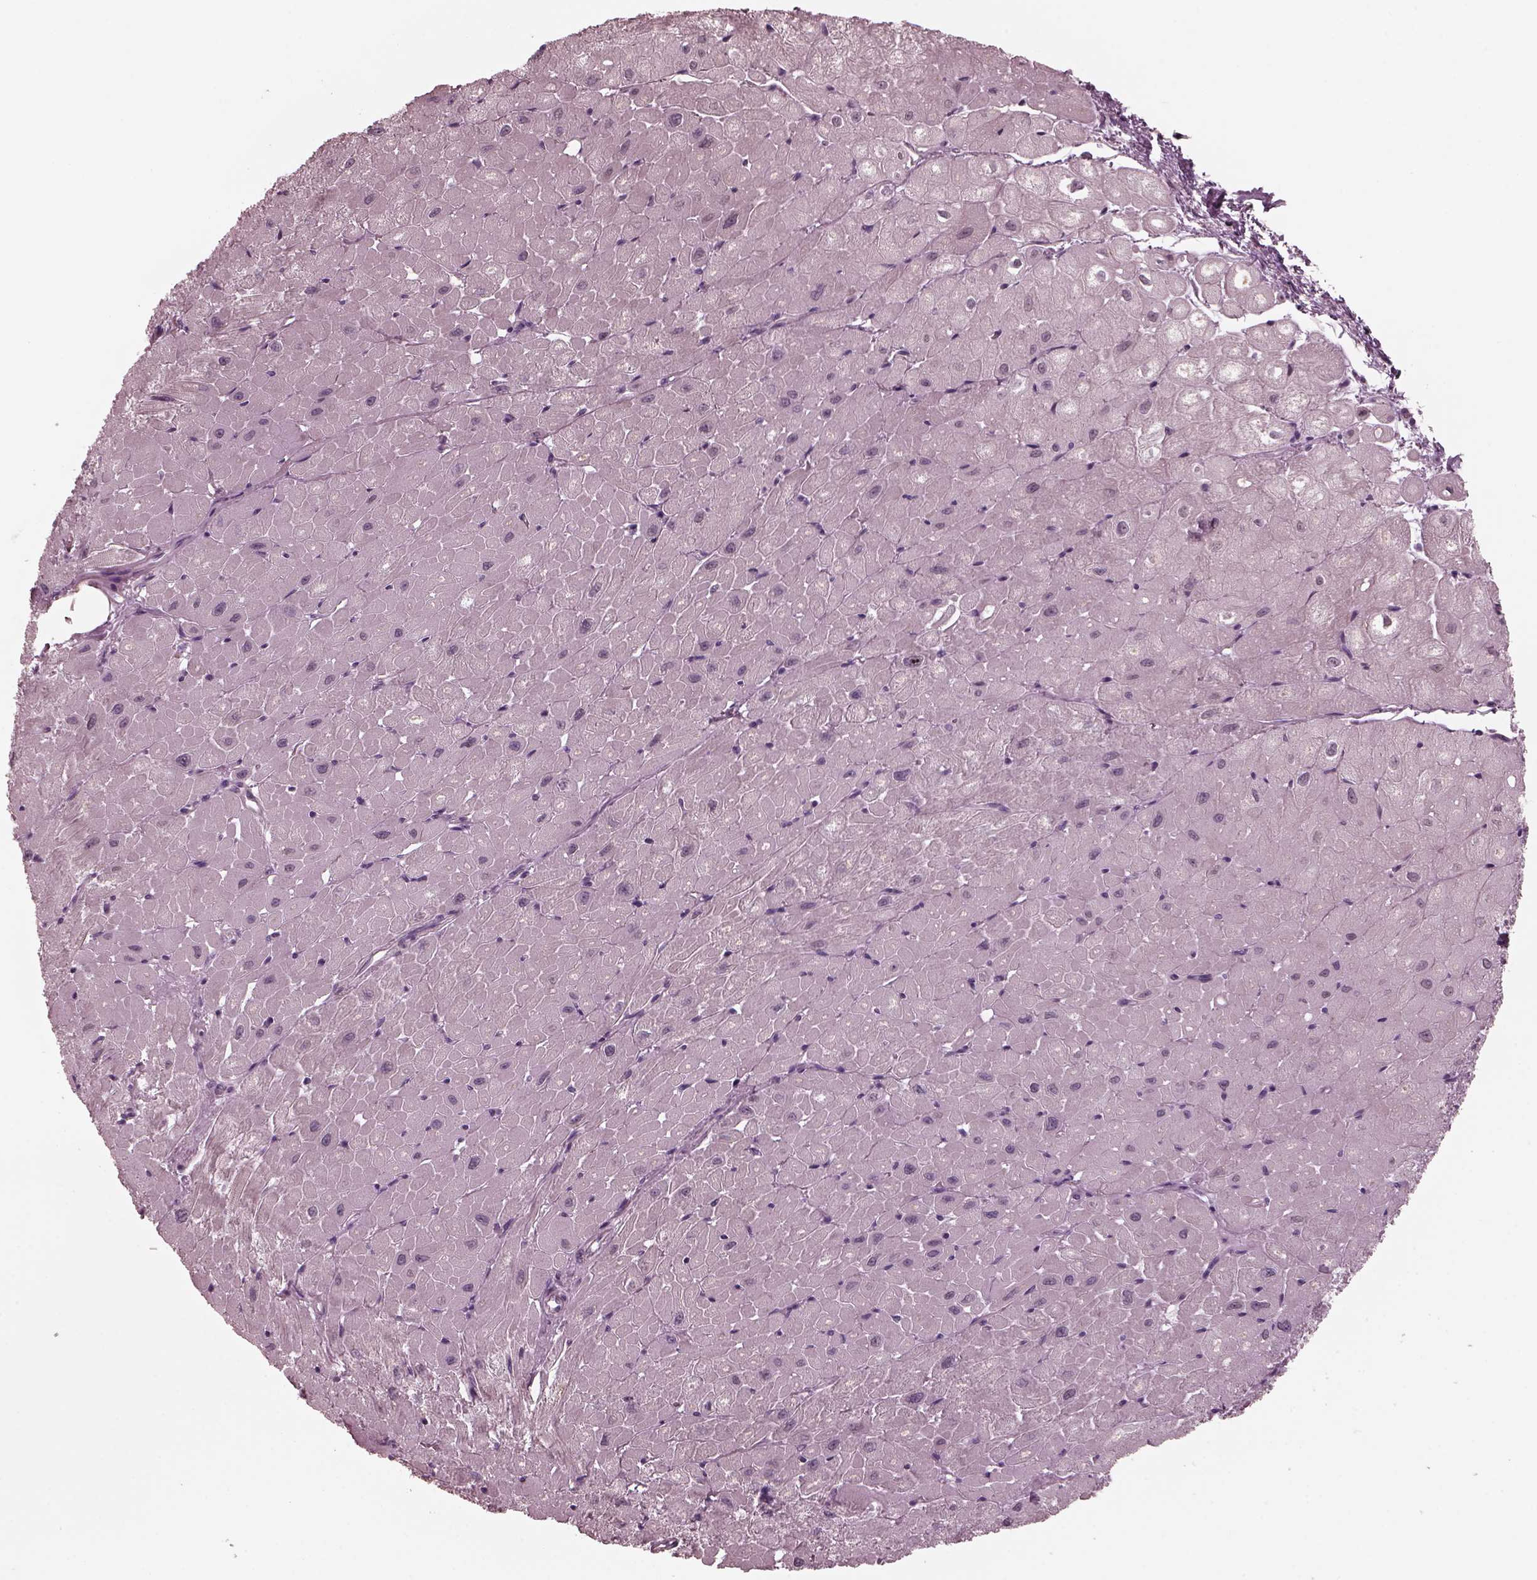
{"staining": {"intensity": "negative", "quantity": "none", "location": "none"}, "tissue": "heart muscle", "cell_type": "Cardiomyocytes", "image_type": "normal", "snomed": [{"axis": "morphology", "description": "Normal tissue, NOS"}, {"axis": "topography", "description": "Heart"}], "caption": "High power microscopy image of an IHC photomicrograph of unremarkable heart muscle, revealing no significant positivity in cardiomyocytes. Nuclei are stained in blue.", "gene": "SAXO1", "patient": {"sex": "male", "age": 62}}